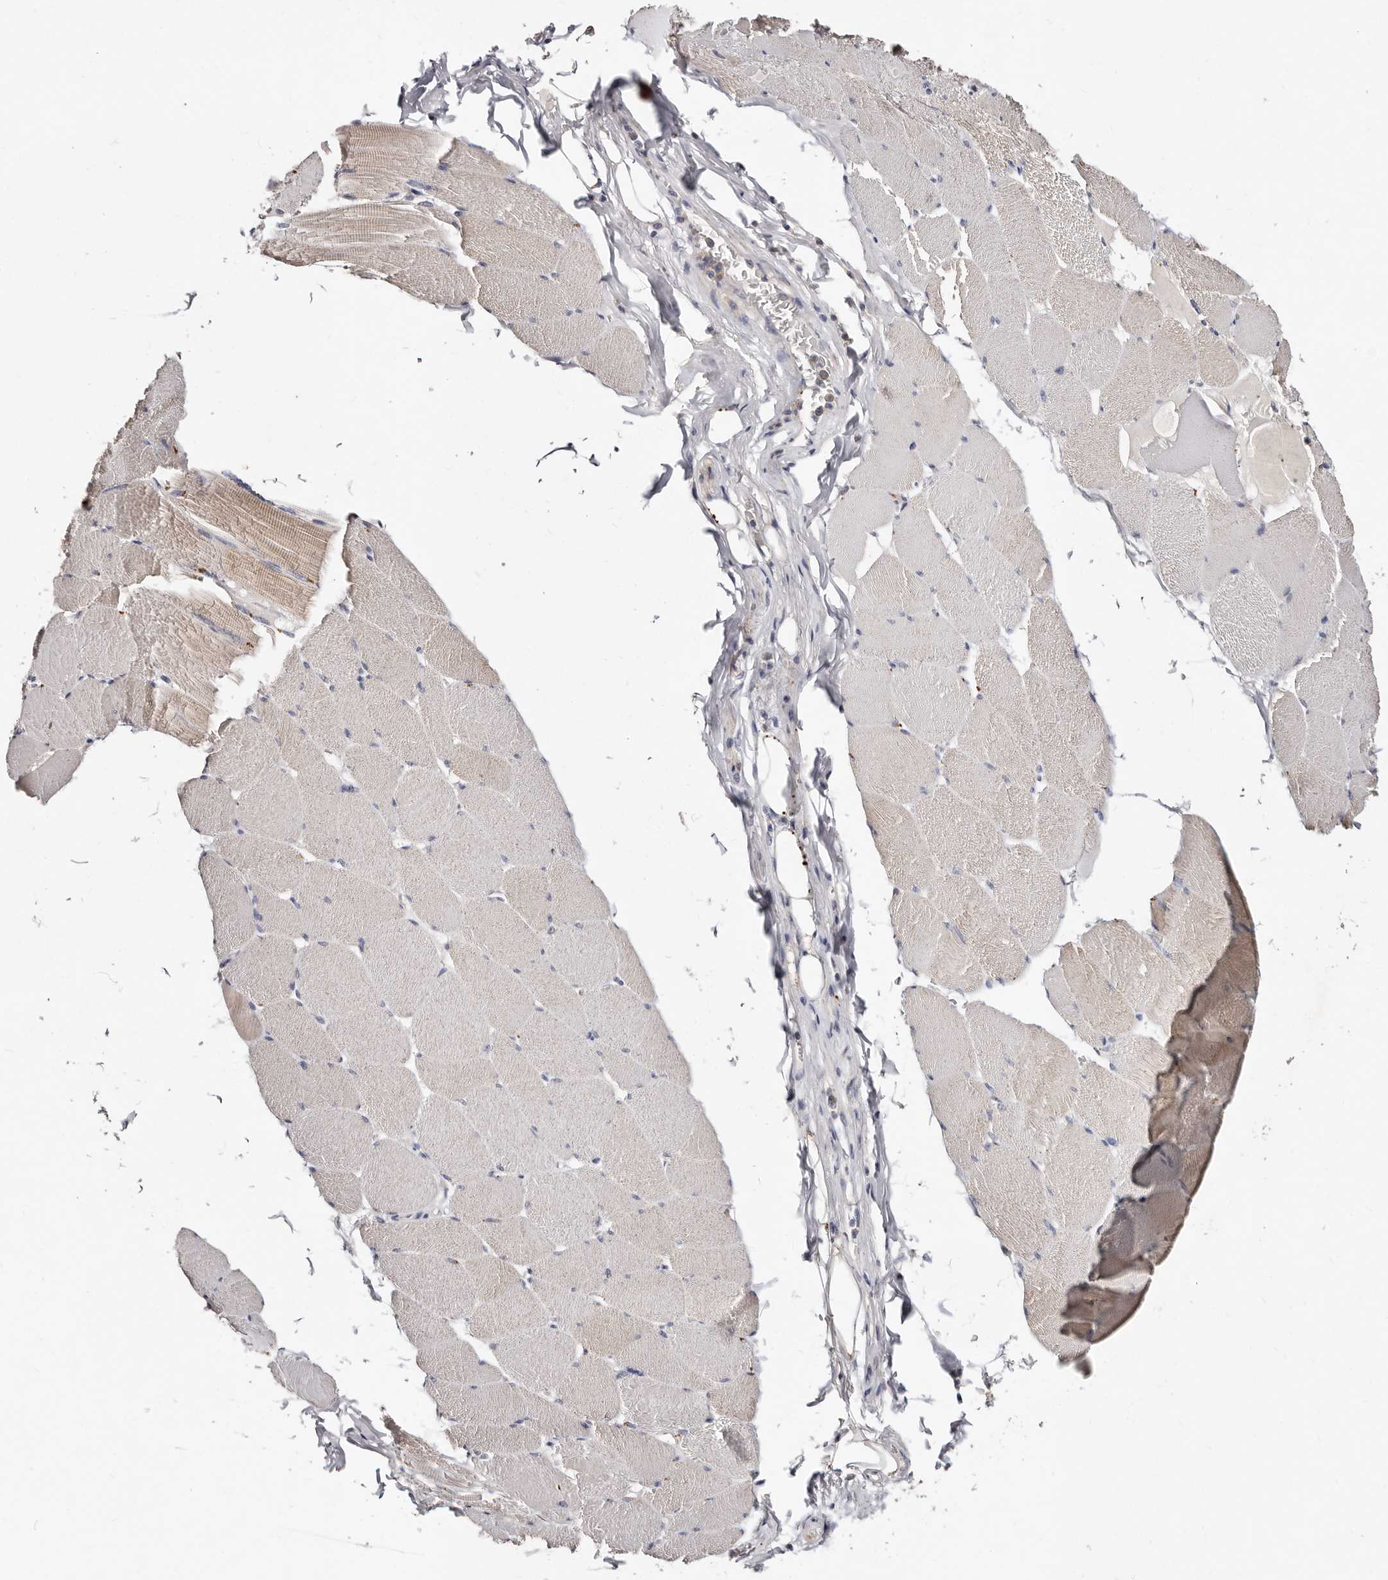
{"staining": {"intensity": "weak", "quantity": "<25%", "location": "cytoplasmic/membranous"}, "tissue": "skeletal muscle", "cell_type": "Myocytes", "image_type": "normal", "snomed": [{"axis": "morphology", "description": "Normal tissue, NOS"}, {"axis": "topography", "description": "Skeletal muscle"}], "caption": "Immunohistochemistry of normal skeletal muscle exhibits no expression in myocytes.", "gene": "MRPS33", "patient": {"sex": "male", "age": 62}}